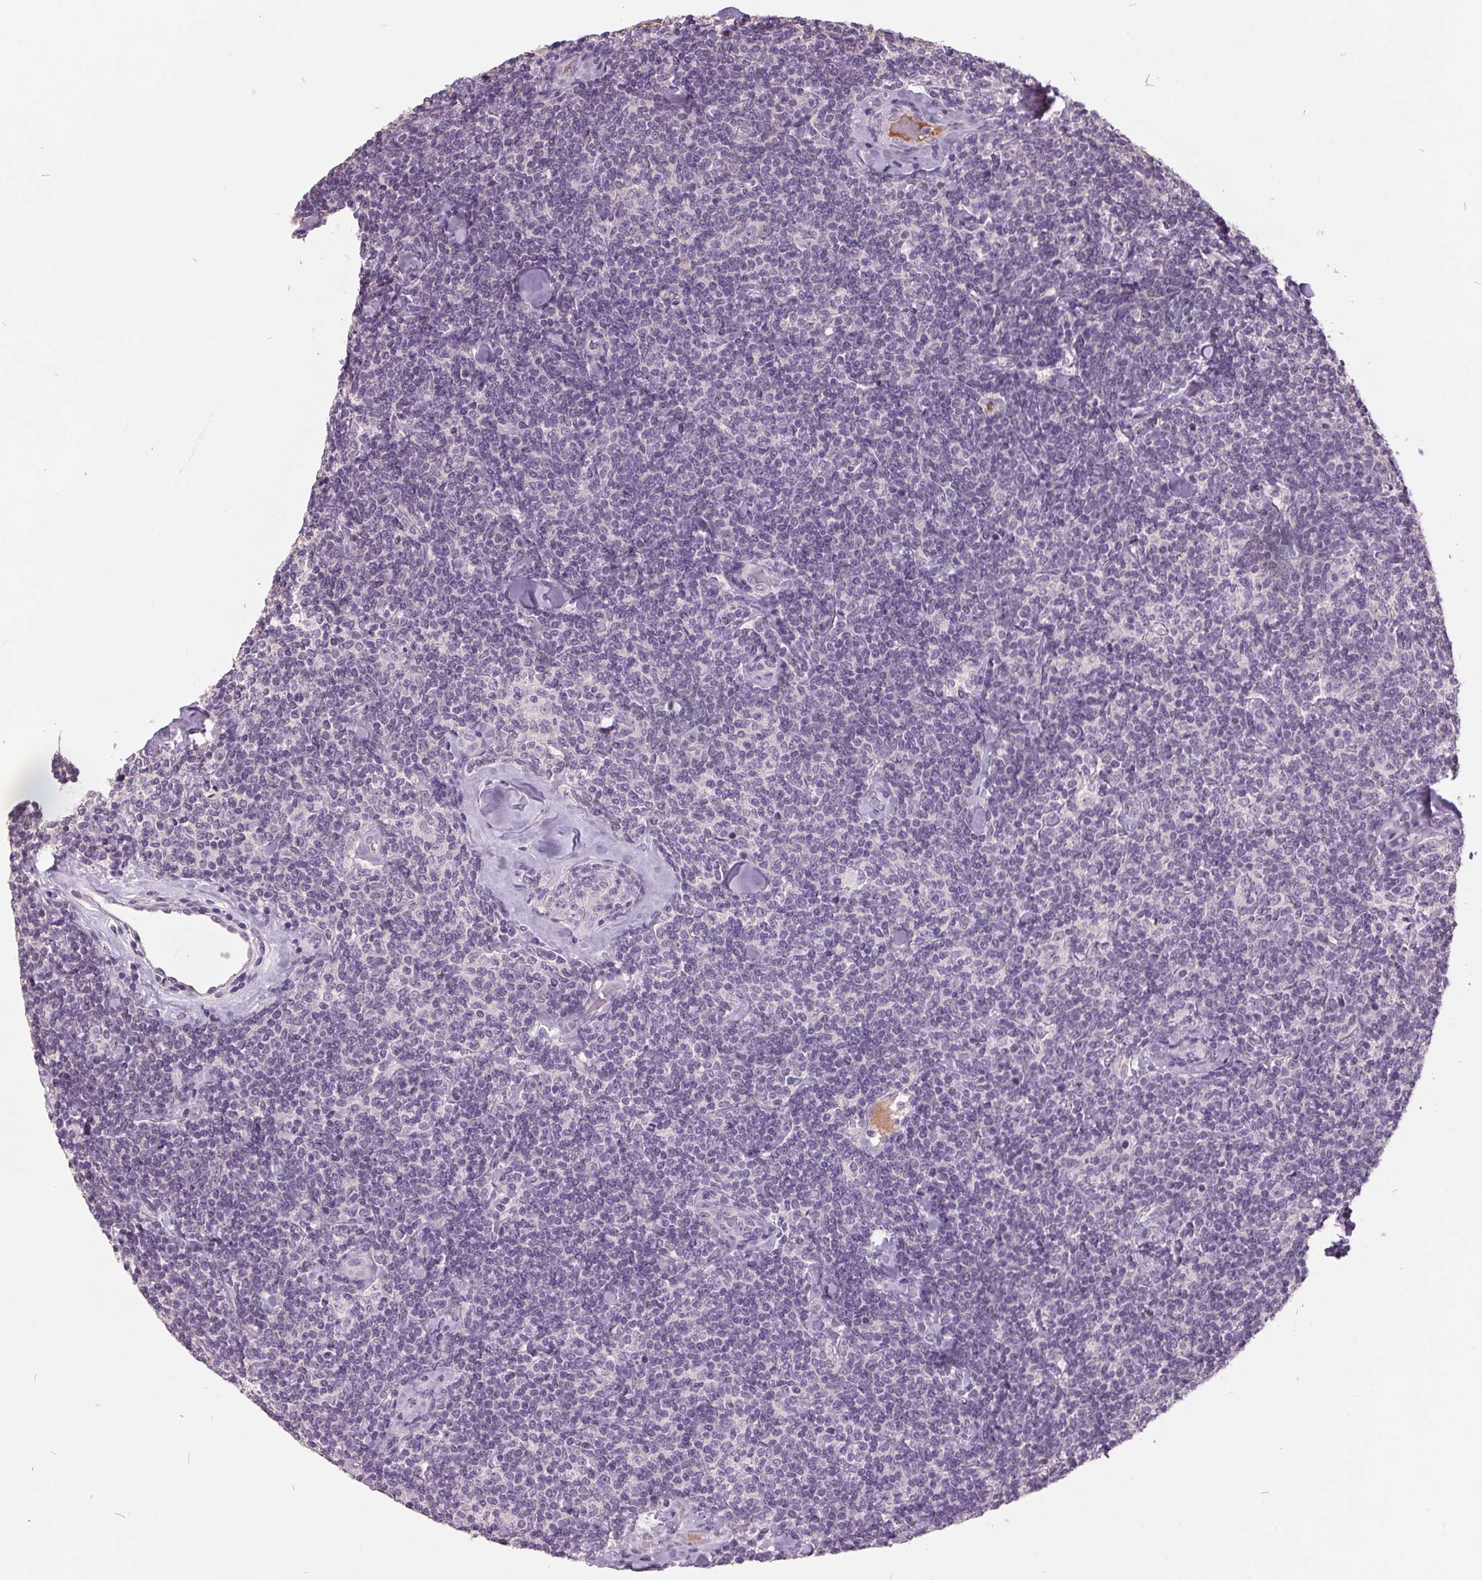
{"staining": {"intensity": "negative", "quantity": "none", "location": "none"}, "tissue": "lymphoma", "cell_type": "Tumor cells", "image_type": "cancer", "snomed": [{"axis": "morphology", "description": "Malignant lymphoma, non-Hodgkin's type, Low grade"}, {"axis": "topography", "description": "Lymph node"}], "caption": "The histopathology image shows no staining of tumor cells in lymphoma. (Stains: DAB (3,3'-diaminobenzidine) immunohistochemistry (IHC) with hematoxylin counter stain, Microscopy: brightfield microscopy at high magnification).", "gene": "C2orf16", "patient": {"sex": "female", "age": 56}}